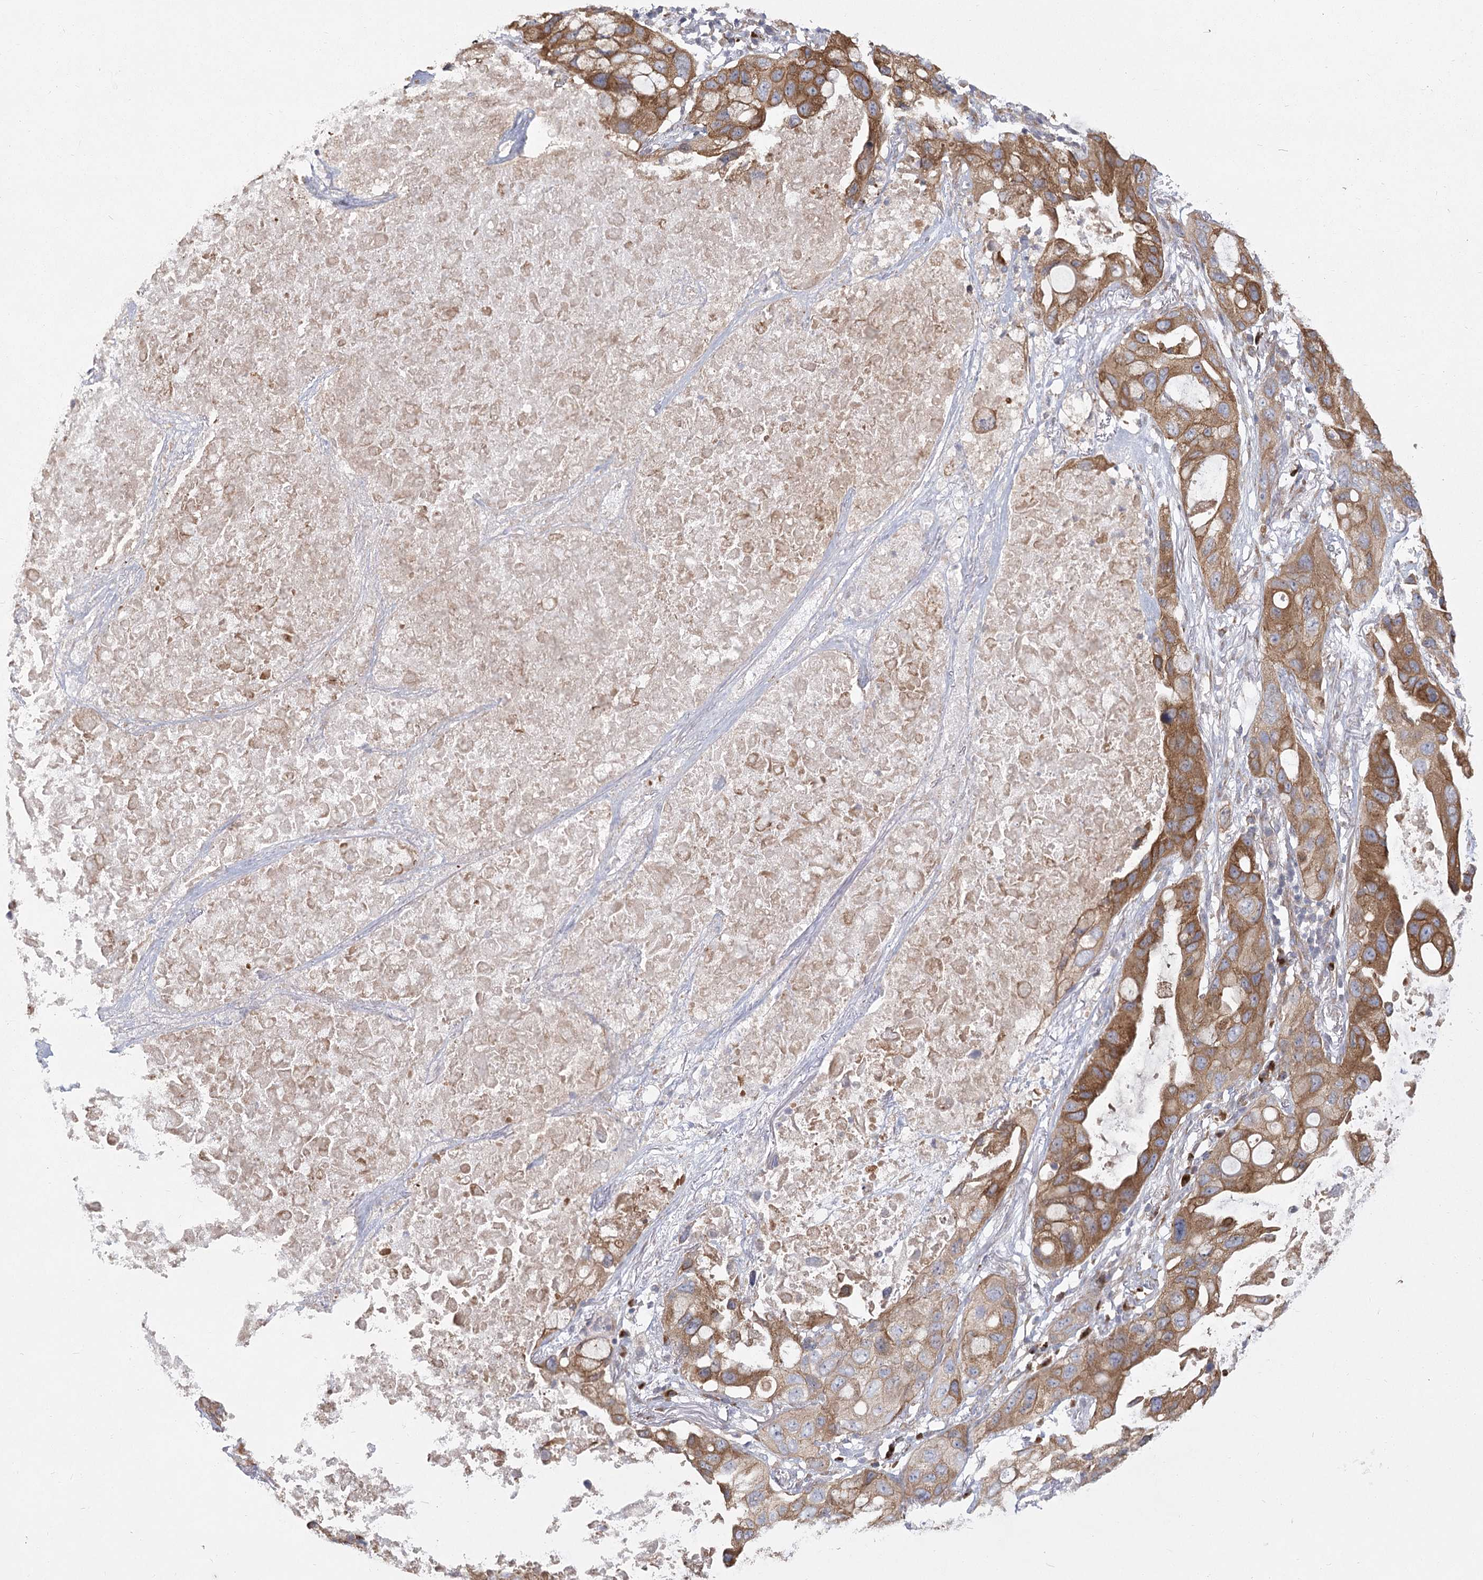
{"staining": {"intensity": "moderate", "quantity": ">75%", "location": "cytoplasmic/membranous"}, "tissue": "lung cancer", "cell_type": "Tumor cells", "image_type": "cancer", "snomed": [{"axis": "morphology", "description": "Squamous cell carcinoma, NOS"}, {"axis": "topography", "description": "Lung"}], "caption": "Protein expression analysis of squamous cell carcinoma (lung) shows moderate cytoplasmic/membranous staining in about >75% of tumor cells. Nuclei are stained in blue.", "gene": "CNTLN", "patient": {"sex": "female", "age": 73}}